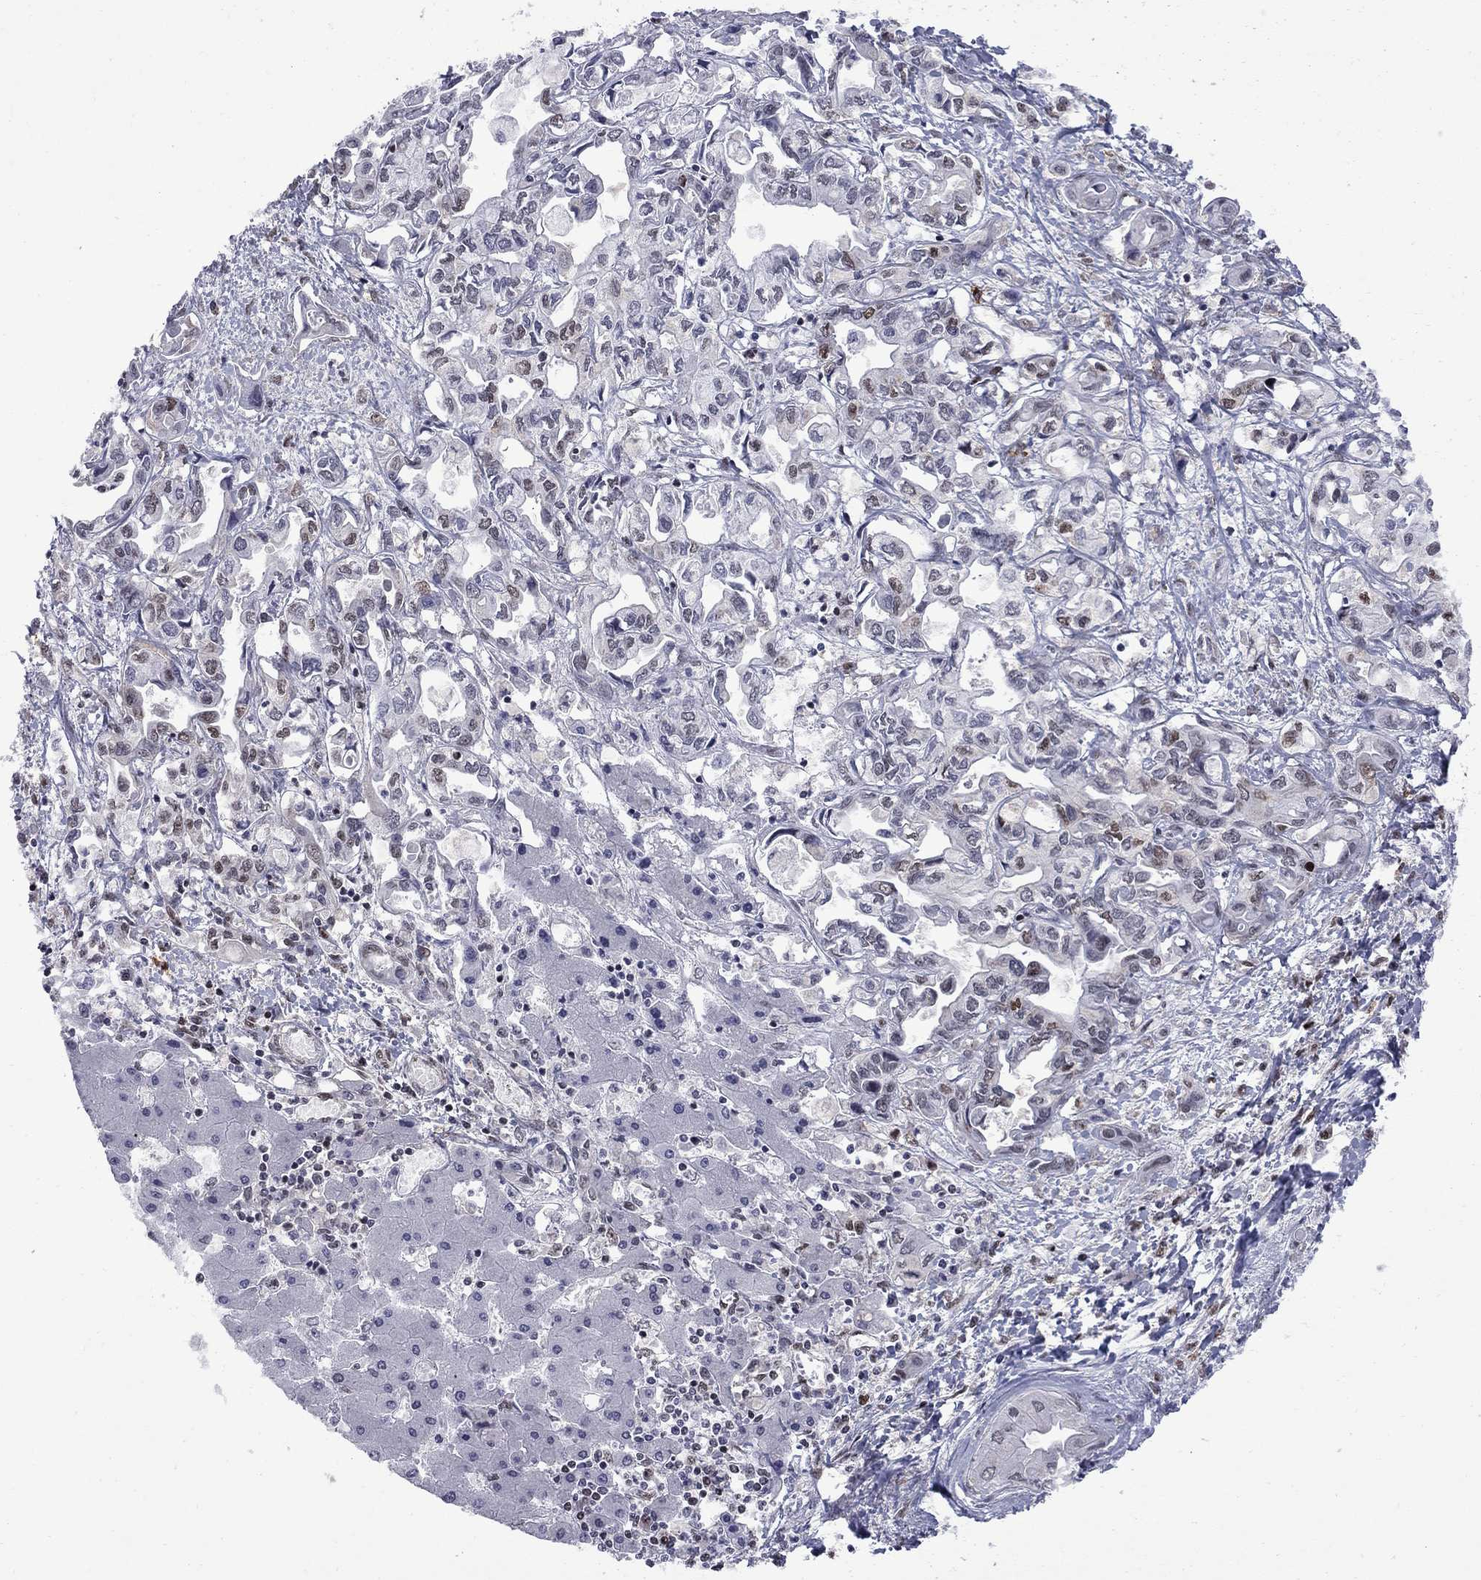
{"staining": {"intensity": "strong", "quantity": "<25%", "location": "nuclear"}, "tissue": "liver cancer", "cell_type": "Tumor cells", "image_type": "cancer", "snomed": [{"axis": "morphology", "description": "Cholangiocarcinoma"}, {"axis": "topography", "description": "Liver"}], "caption": "Strong nuclear protein positivity is appreciated in approximately <25% of tumor cells in liver cancer.", "gene": "MED25", "patient": {"sex": "female", "age": 64}}